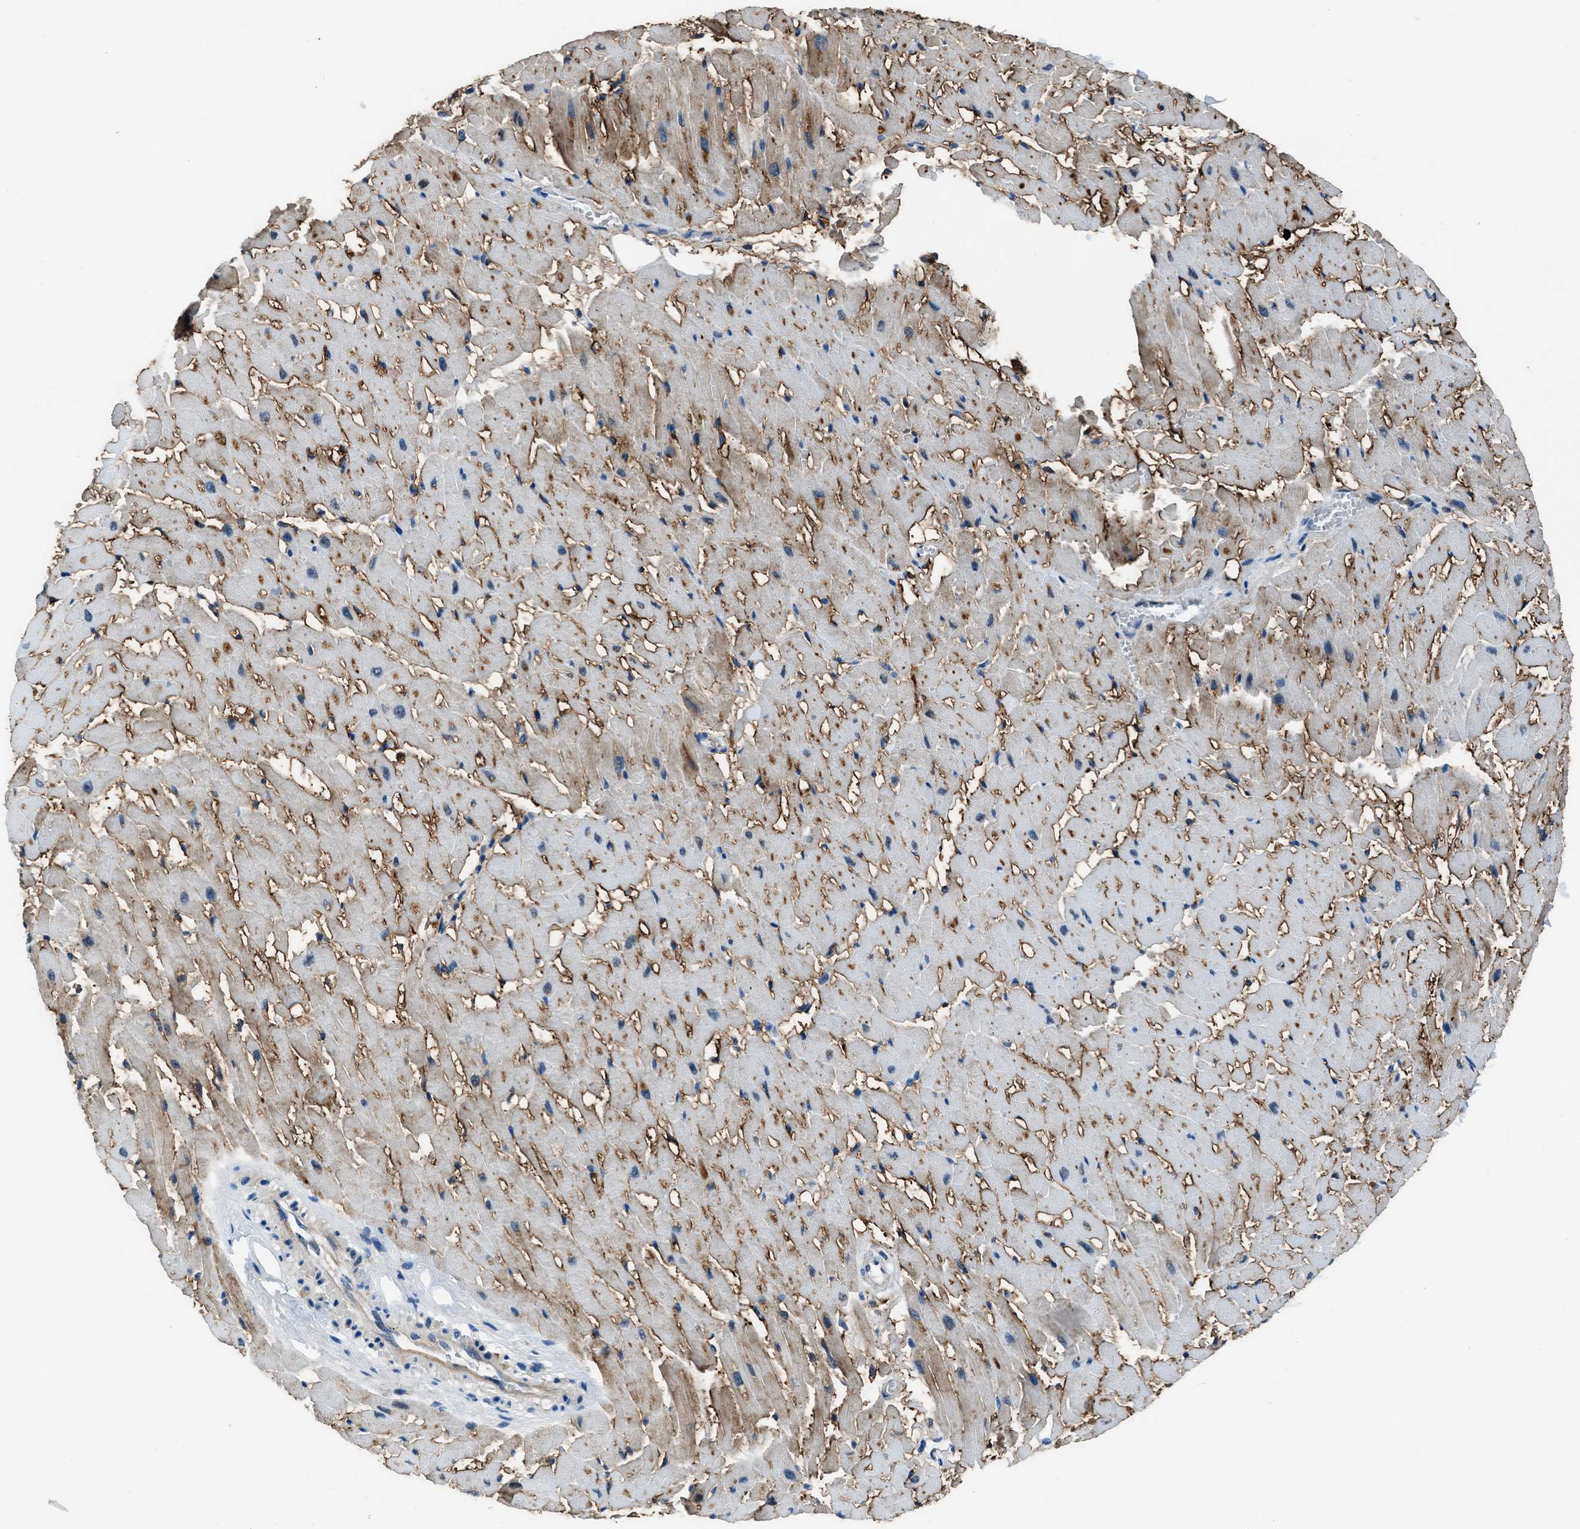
{"staining": {"intensity": "moderate", "quantity": "<25%", "location": "cytoplasmic/membranous"}, "tissue": "heart muscle", "cell_type": "Cardiomyocytes", "image_type": "normal", "snomed": [{"axis": "morphology", "description": "Normal tissue, NOS"}, {"axis": "topography", "description": "Heart"}], "caption": "Heart muscle was stained to show a protein in brown. There is low levels of moderate cytoplasmic/membranous positivity in about <25% of cardiomyocytes.", "gene": "SLC38A6", "patient": {"sex": "female", "age": 19}}